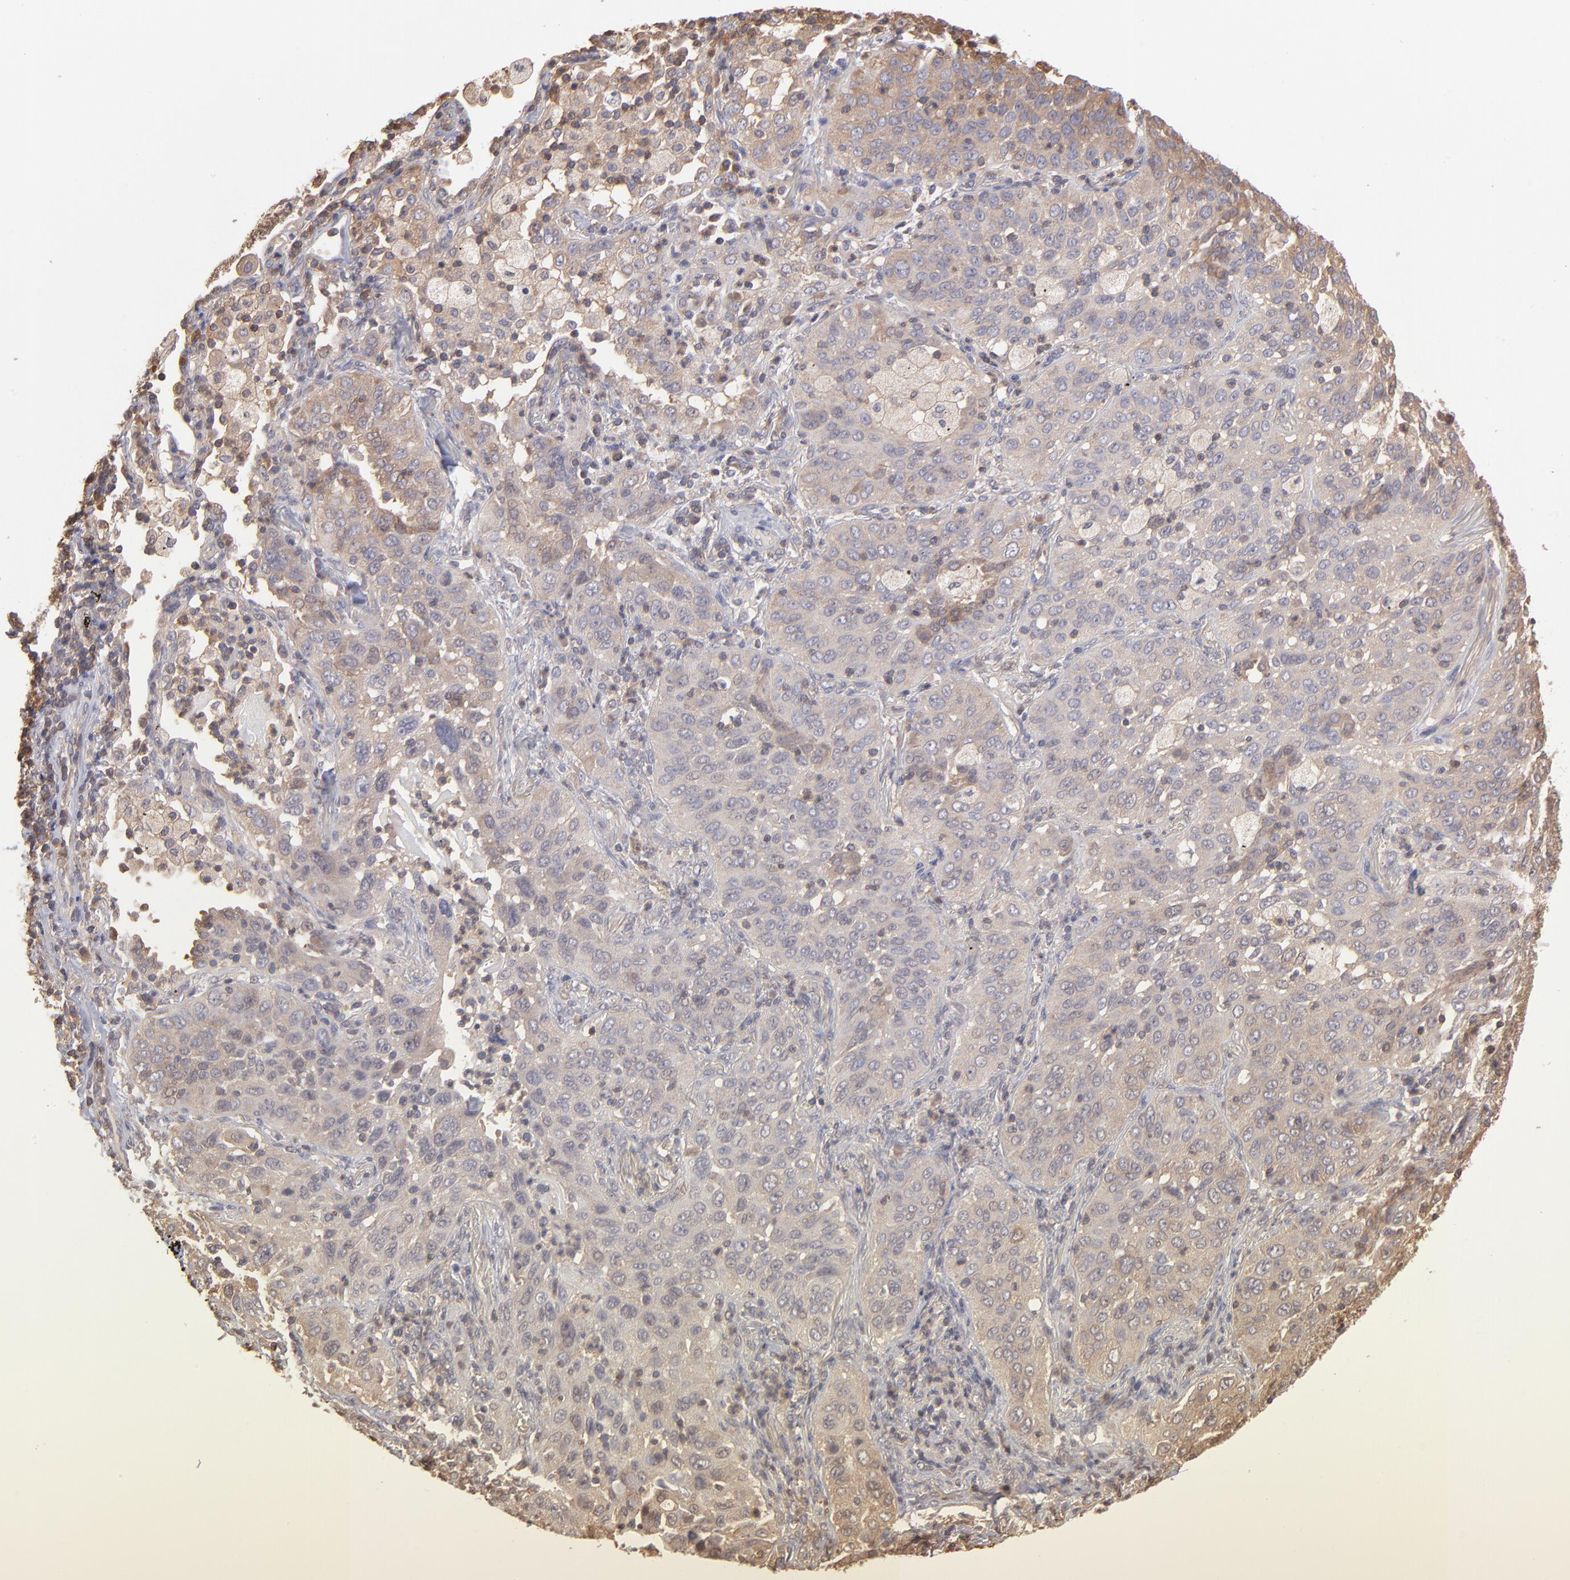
{"staining": {"intensity": "moderate", "quantity": ">75%", "location": "cytoplasmic/membranous"}, "tissue": "lung cancer", "cell_type": "Tumor cells", "image_type": "cancer", "snomed": [{"axis": "morphology", "description": "Squamous cell carcinoma, NOS"}, {"axis": "topography", "description": "Lung"}], "caption": "Squamous cell carcinoma (lung) tissue exhibits moderate cytoplasmic/membranous positivity in approximately >75% of tumor cells, visualized by immunohistochemistry.", "gene": "MAP2K2", "patient": {"sex": "female", "age": 67}}